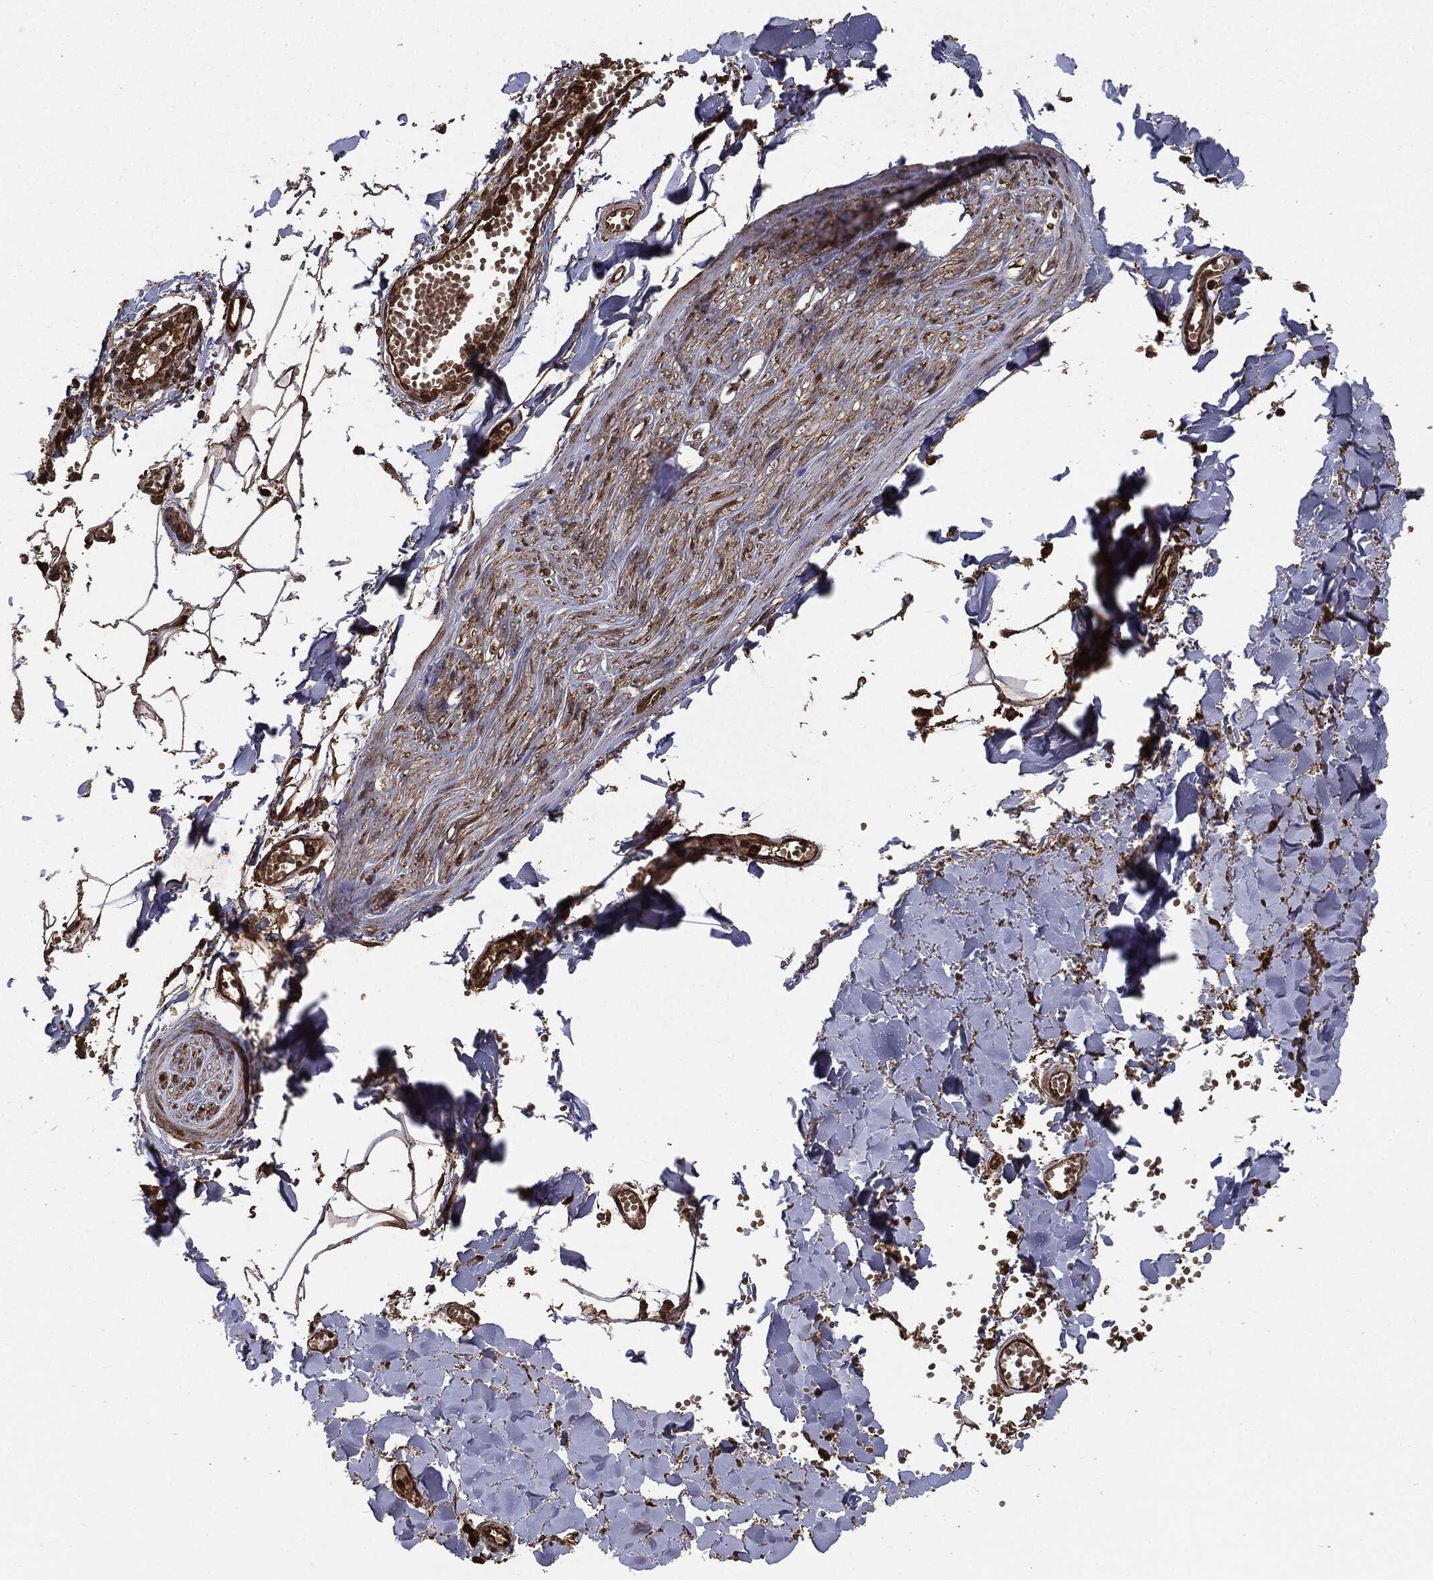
{"staining": {"intensity": "negative", "quantity": "none", "location": "none"}, "tissue": "soft tissue", "cell_type": "Fibroblasts", "image_type": "normal", "snomed": [{"axis": "morphology", "description": "Normal tissue, NOS"}, {"axis": "morphology", "description": "Squamous cell carcinoma, NOS"}, {"axis": "topography", "description": "Cartilage tissue"}, {"axis": "topography", "description": "Lung"}], "caption": "The micrograph exhibits no staining of fibroblasts in unremarkable soft tissue.", "gene": "NME1", "patient": {"sex": "male", "age": 66}}